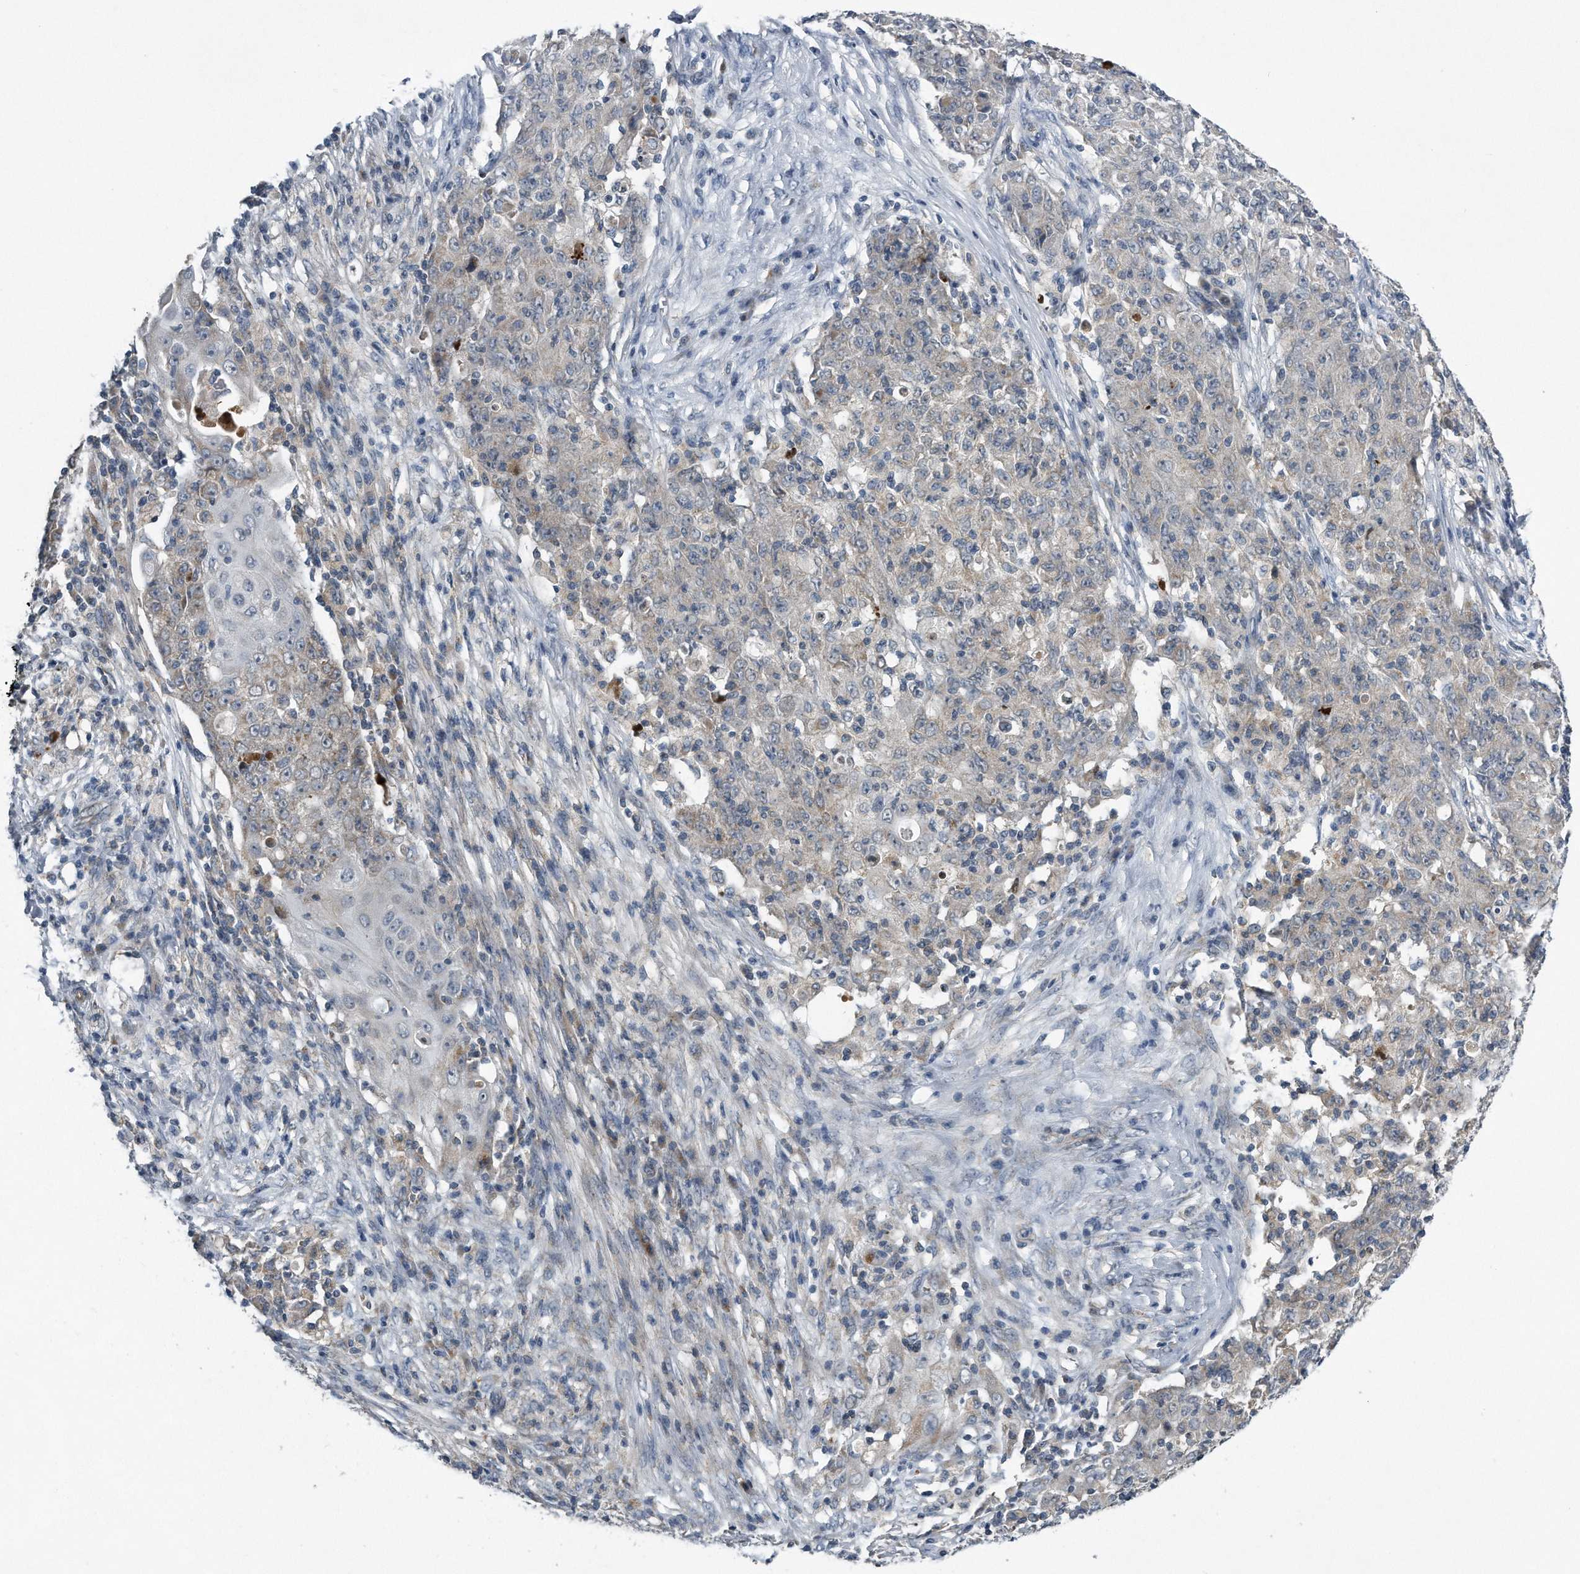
{"staining": {"intensity": "weak", "quantity": "<25%", "location": "cytoplasmic/membranous"}, "tissue": "ovarian cancer", "cell_type": "Tumor cells", "image_type": "cancer", "snomed": [{"axis": "morphology", "description": "Carcinoma, endometroid"}, {"axis": "topography", "description": "Ovary"}], "caption": "Immunohistochemistry of ovarian cancer (endometroid carcinoma) exhibits no expression in tumor cells.", "gene": "LYRM4", "patient": {"sex": "female", "age": 42}}